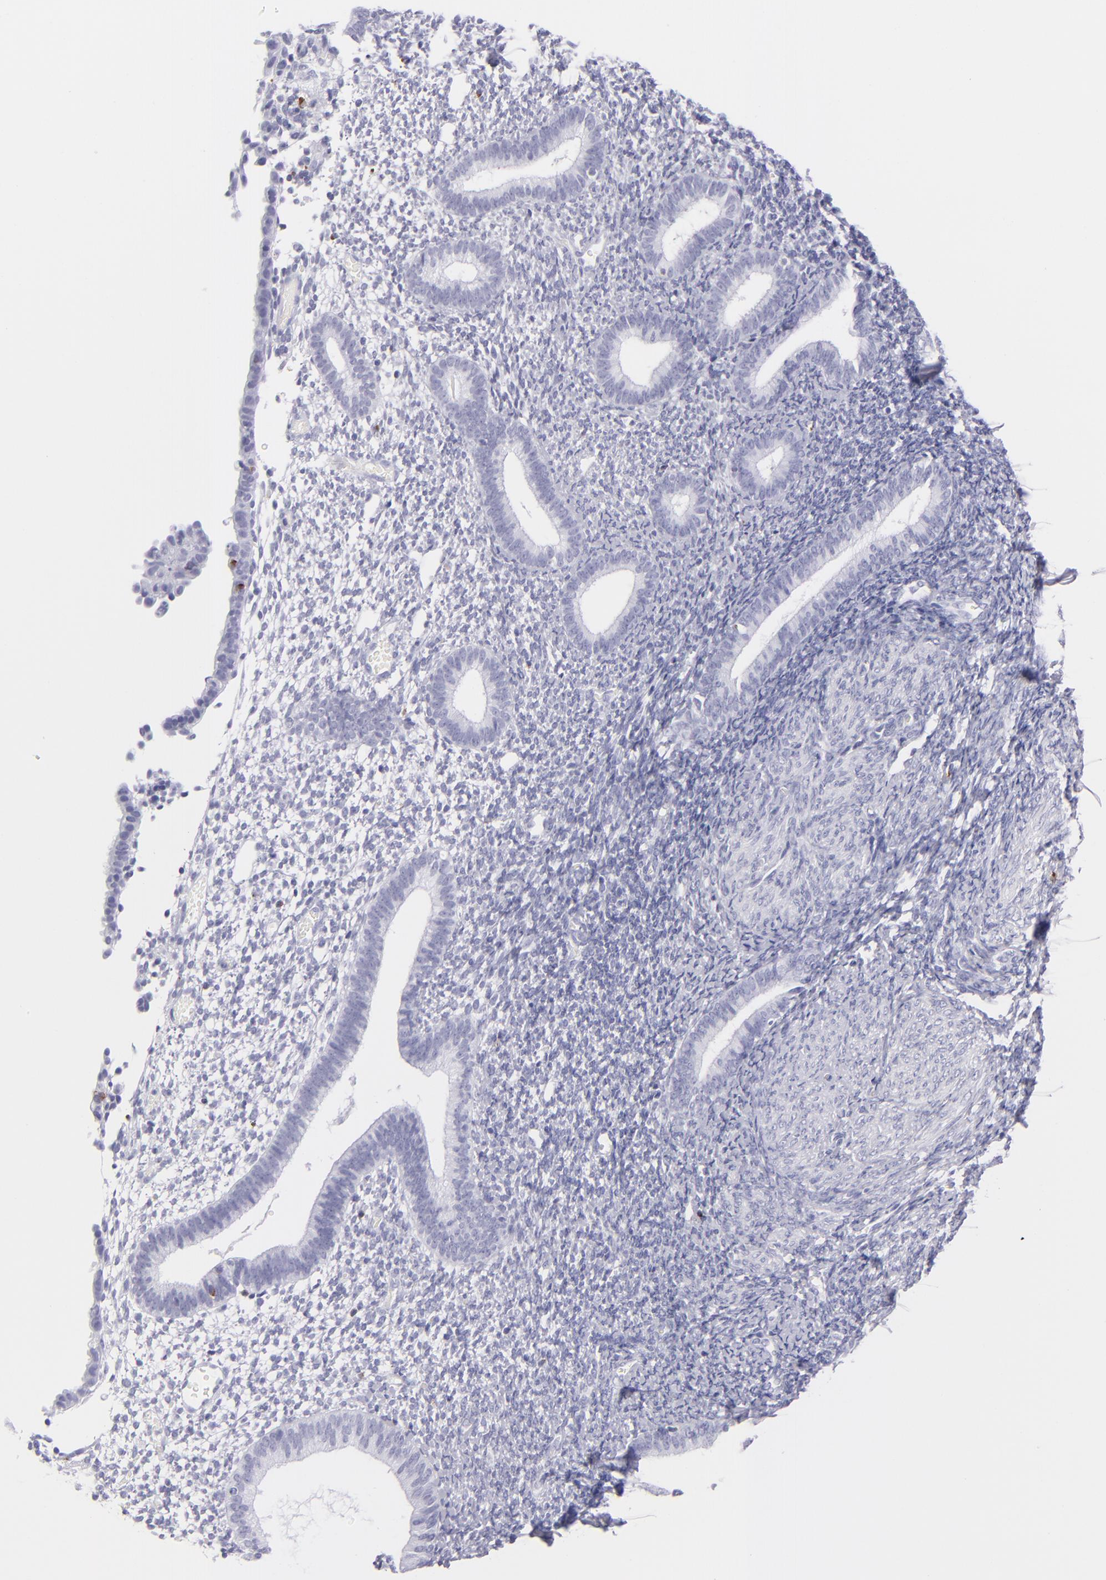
{"staining": {"intensity": "strong", "quantity": "<25%", "location": "cytoplasmic/membranous,nuclear"}, "tissue": "endometrium", "cell_type": "Cells in endometrial stroma", "image_type": "normal", "snomed": [{"axis": "morphology", "description": "Normal tissue, NOS"}, {"axis": "topography", "description": "Smooth muscle"}, {"axis": "topography", "description": "Endometrium"}], "caption": "This is a micrograph of immunohistochemistry staining of unremarkable endometrium, which shows strong positivity in the cytoplasmic/membranous,nuclear of cells in endometrial stroma.", "gene": "PRF1", "patient": {"sex": "female", "age": 57}}